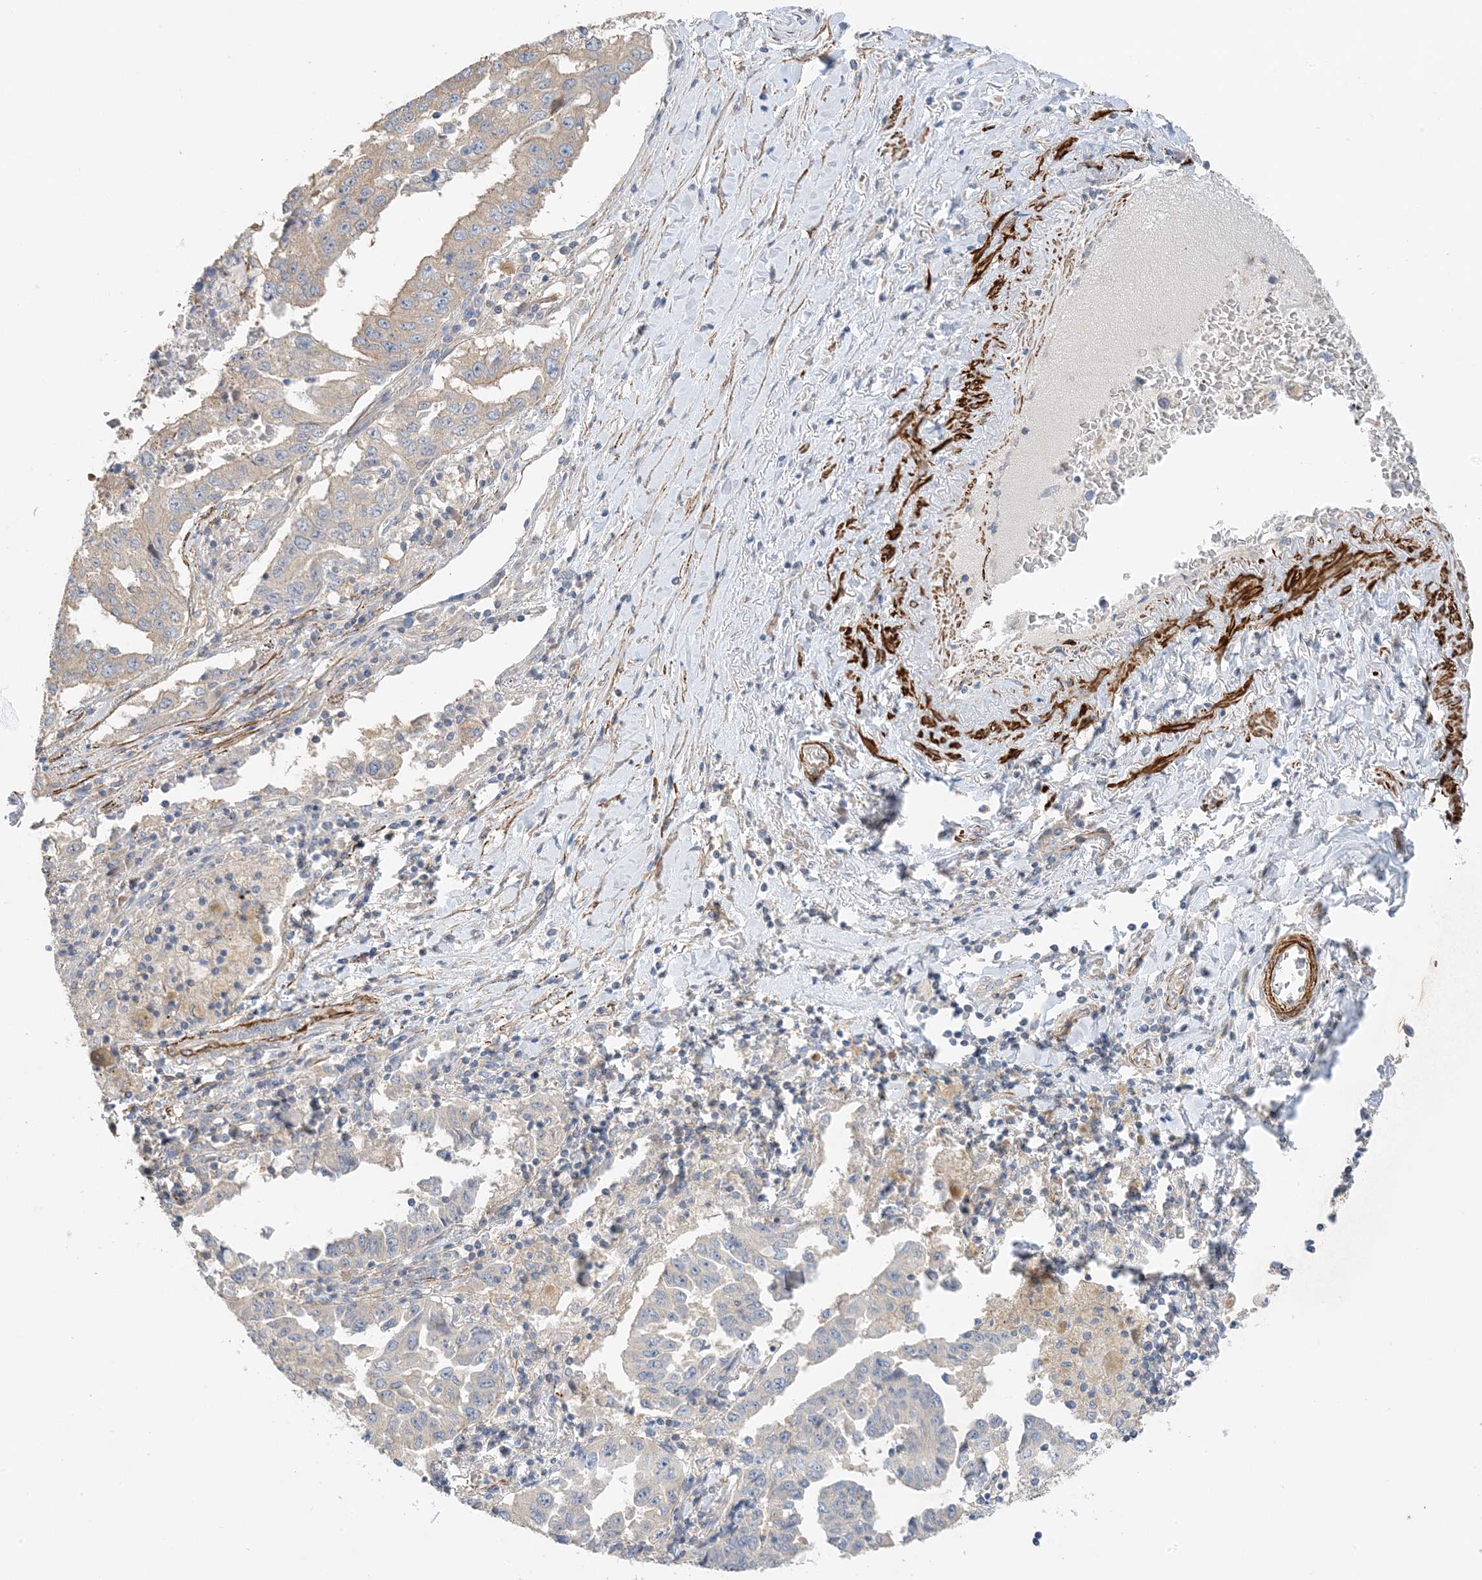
{"staining": {"intensity": "weak", "quantity": "25%-75%", "location": "cytoplasmic/membranous"}, "tissue": "lung cancer", "cell_type": "Tumor cells", "image_type": "cancer", "snomed": [{"axis": "morphology", "description": "Adenocarcinoma, NOS"}, {"axis": "topography", "description": "Lung"}], "caption": "Immunohistochemistry (IHC) histopathology image of lung adenocarcinoma stained for a protein (brown), which shows low levels of weak cytoplasmic/membranous expression in approximately 25%-75% of tumor cells.", "gene": "KIFBP", "patient": {"sex": "female", "age": 51}}